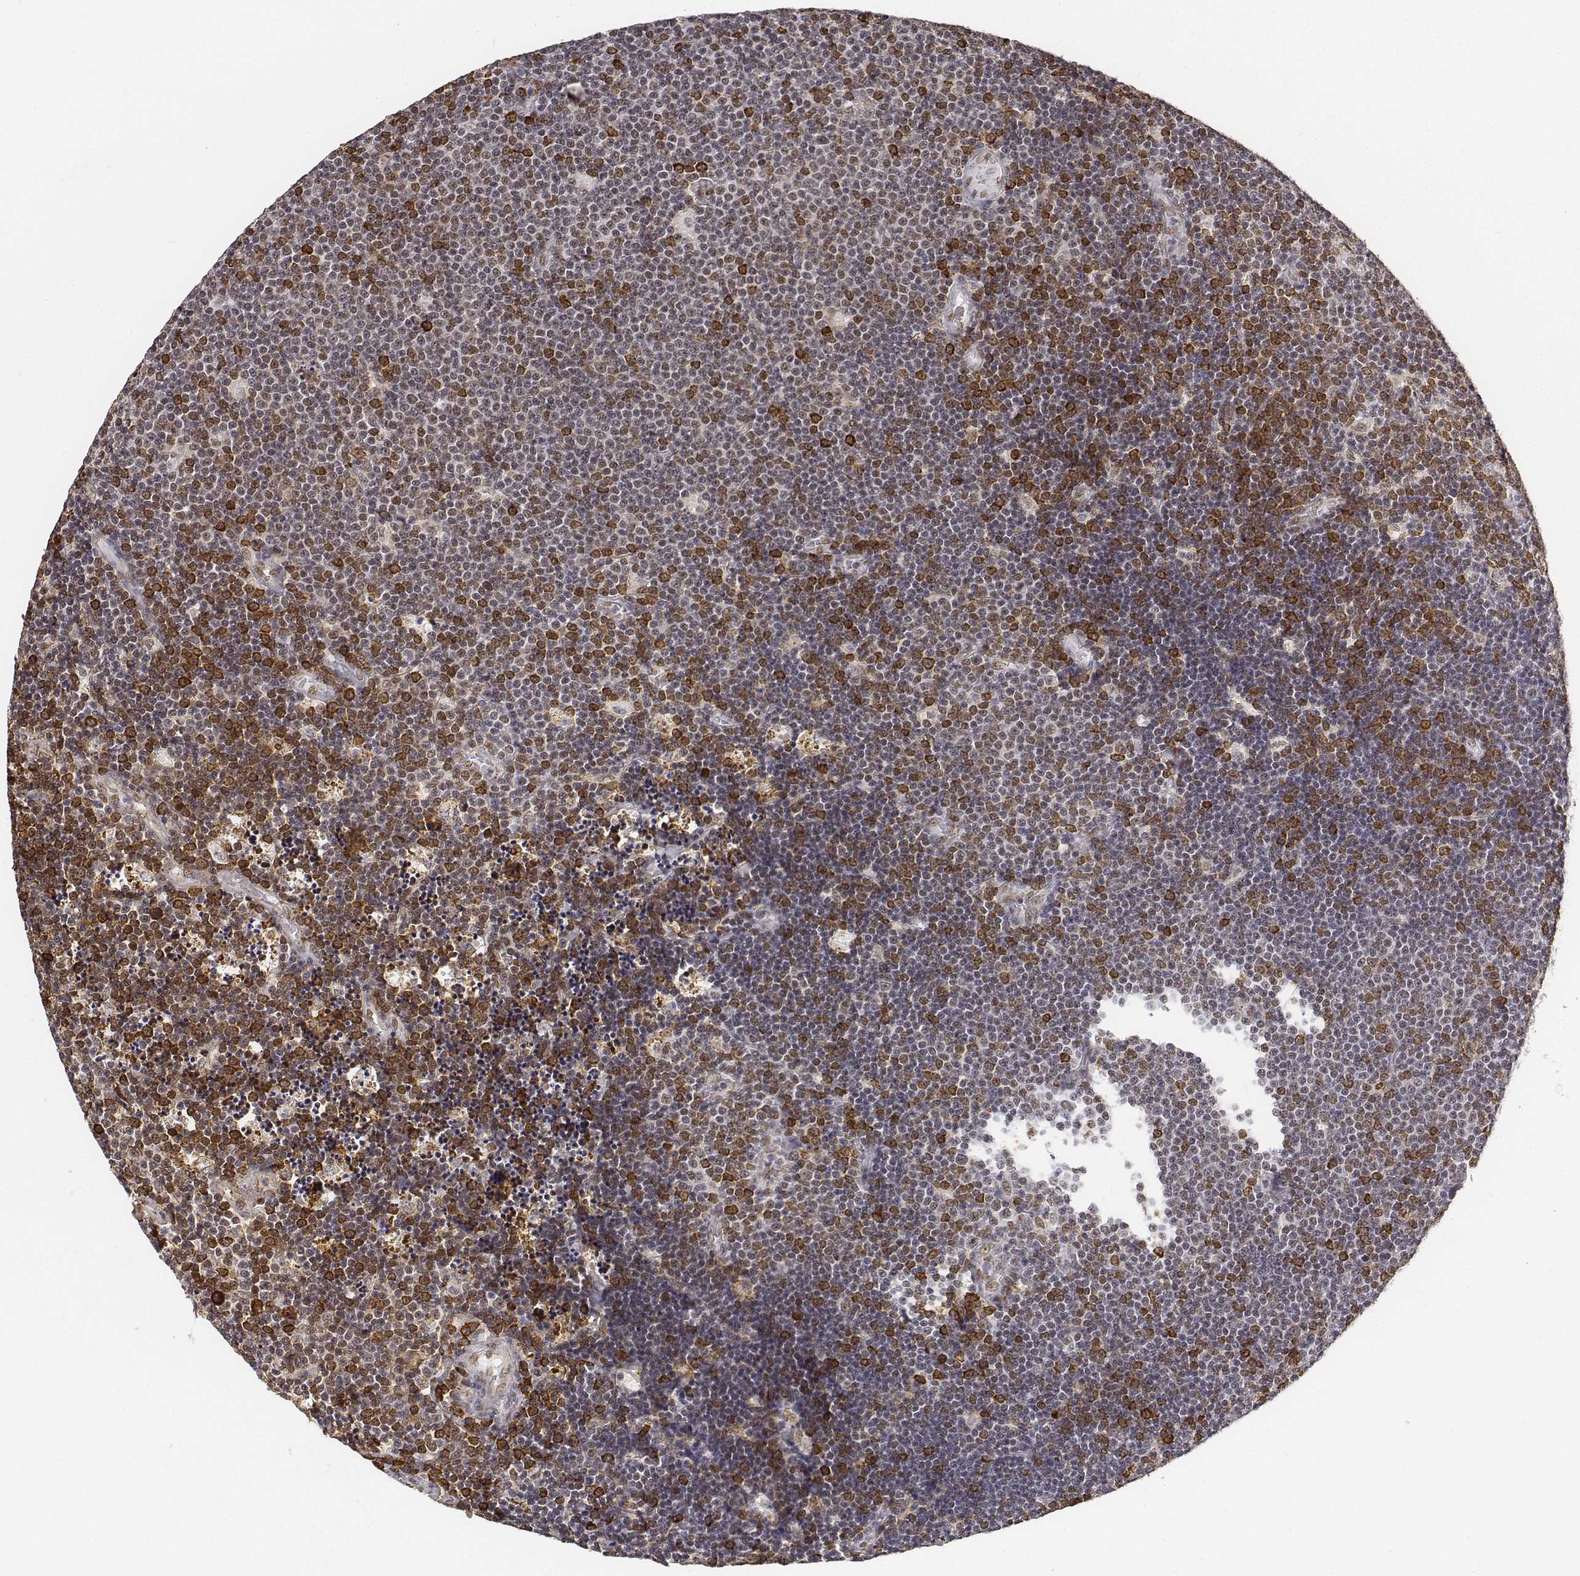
{"staining": {"intensity": "moderate", "quantity": ">75%", "location": "nuclear"}, "tissue": "lymphoma", "cell_type": "Tumor cells", "image_type": "cancer", "snomed": [{"axis": "morphology", "description": "Malignant lymphoma, non-Hodgkin's type, Low grade"}, {"axis": "topography", "description": "Brain"}], "caption": "Malignant lymphoma, non-Hodgkin's type (low-grade) tissue demonstrates moderate nuclear positivity in about >75% of tumor cells", "gene": "ATRX", "patient": {"sex": "female", "age": 66}}